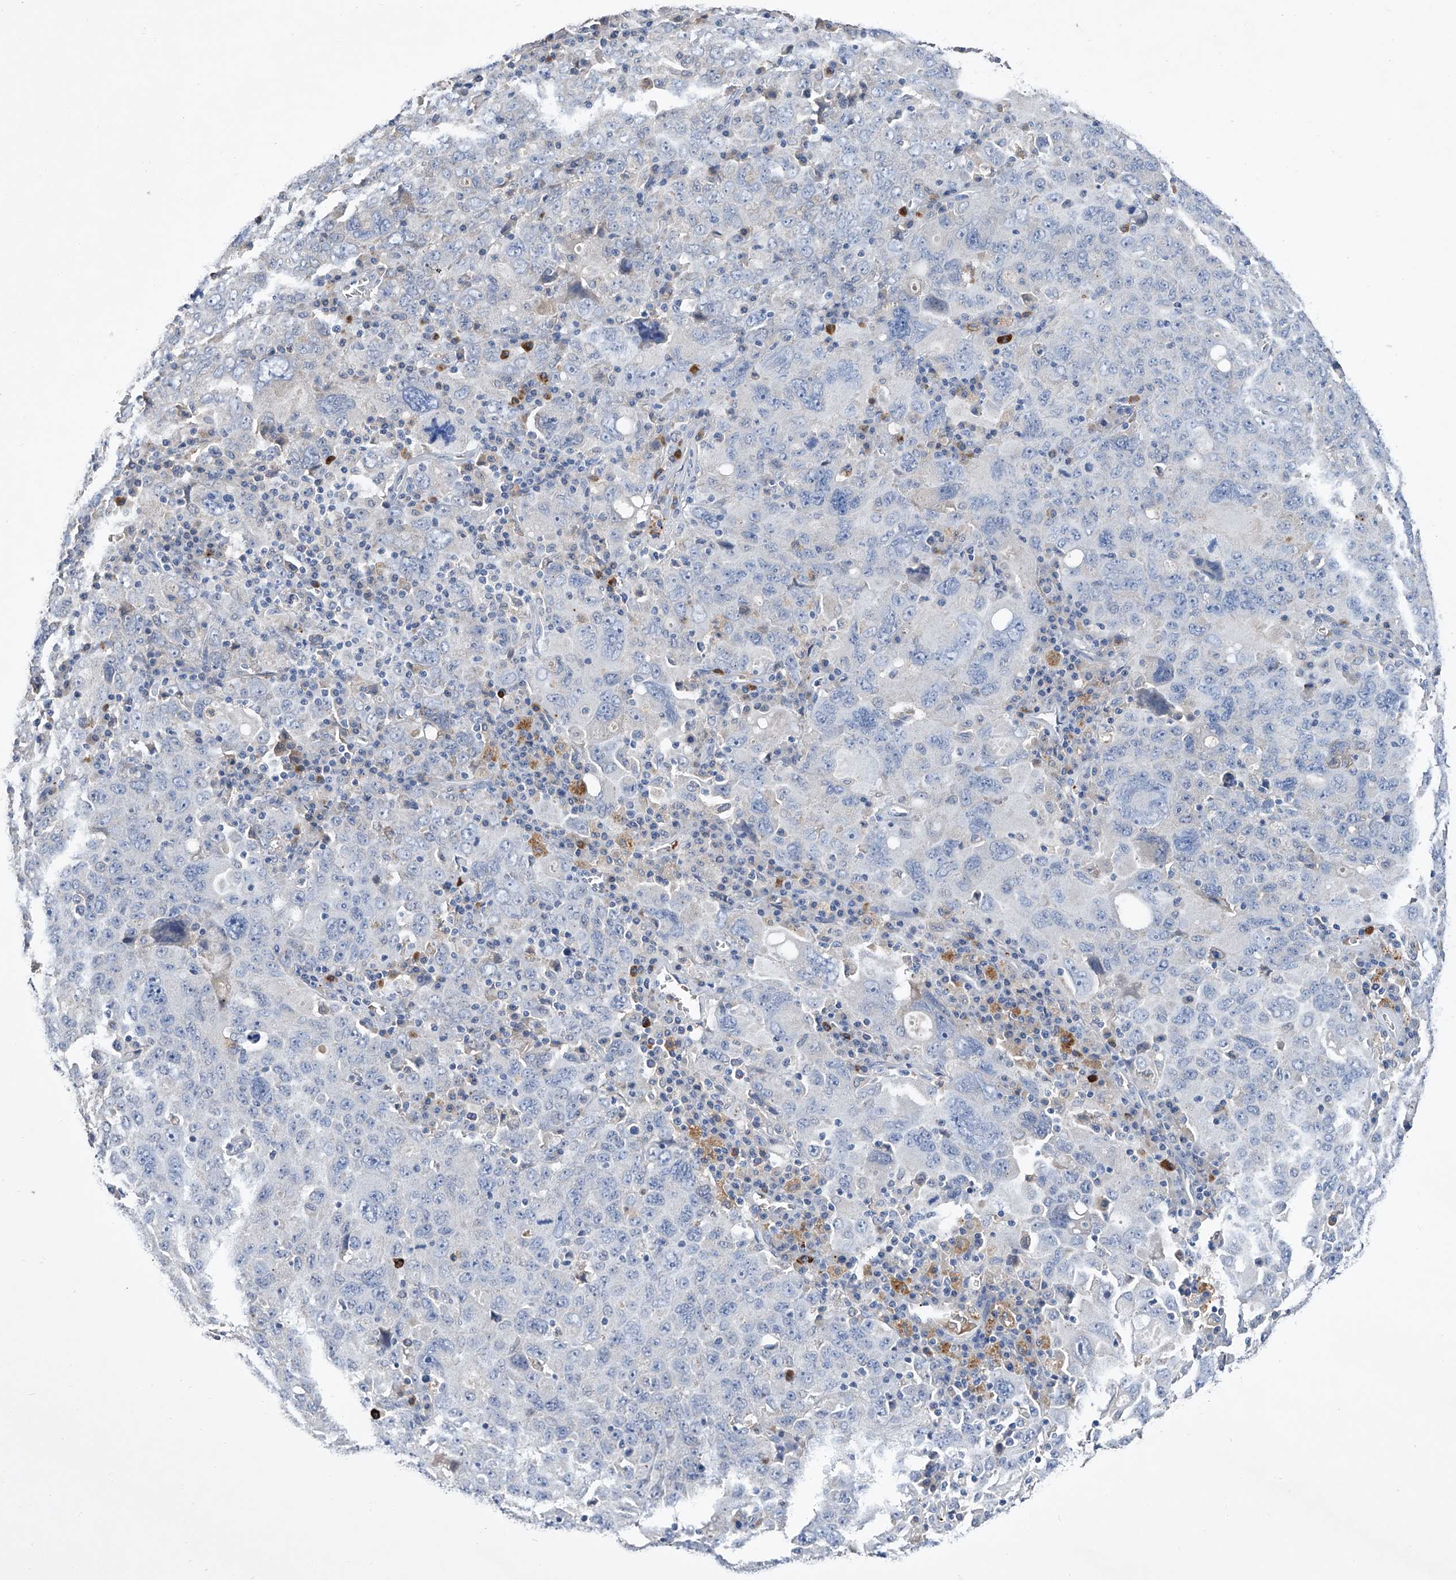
{"staining": {"intensity": "negative", "quantity": "none", "location": "none"}, "tissue": "ovarian cancer", "cell_type": "Tumor cells", "image_type": "cancer", "snomed": [{"axis": "morphology", "description": "Carcinoma, endometroid"}, {"axis": "topography", "description": "Ovary"}], "caption": "Histopathology image shows no protein expression in tumor cells of ovarian cancer (endometroid carcinoma) tissue. (Brightfield microscopy of DAB IHC at high magnification).", "gene": "GPT", "patient": {"sex": "female", "age": 62}}